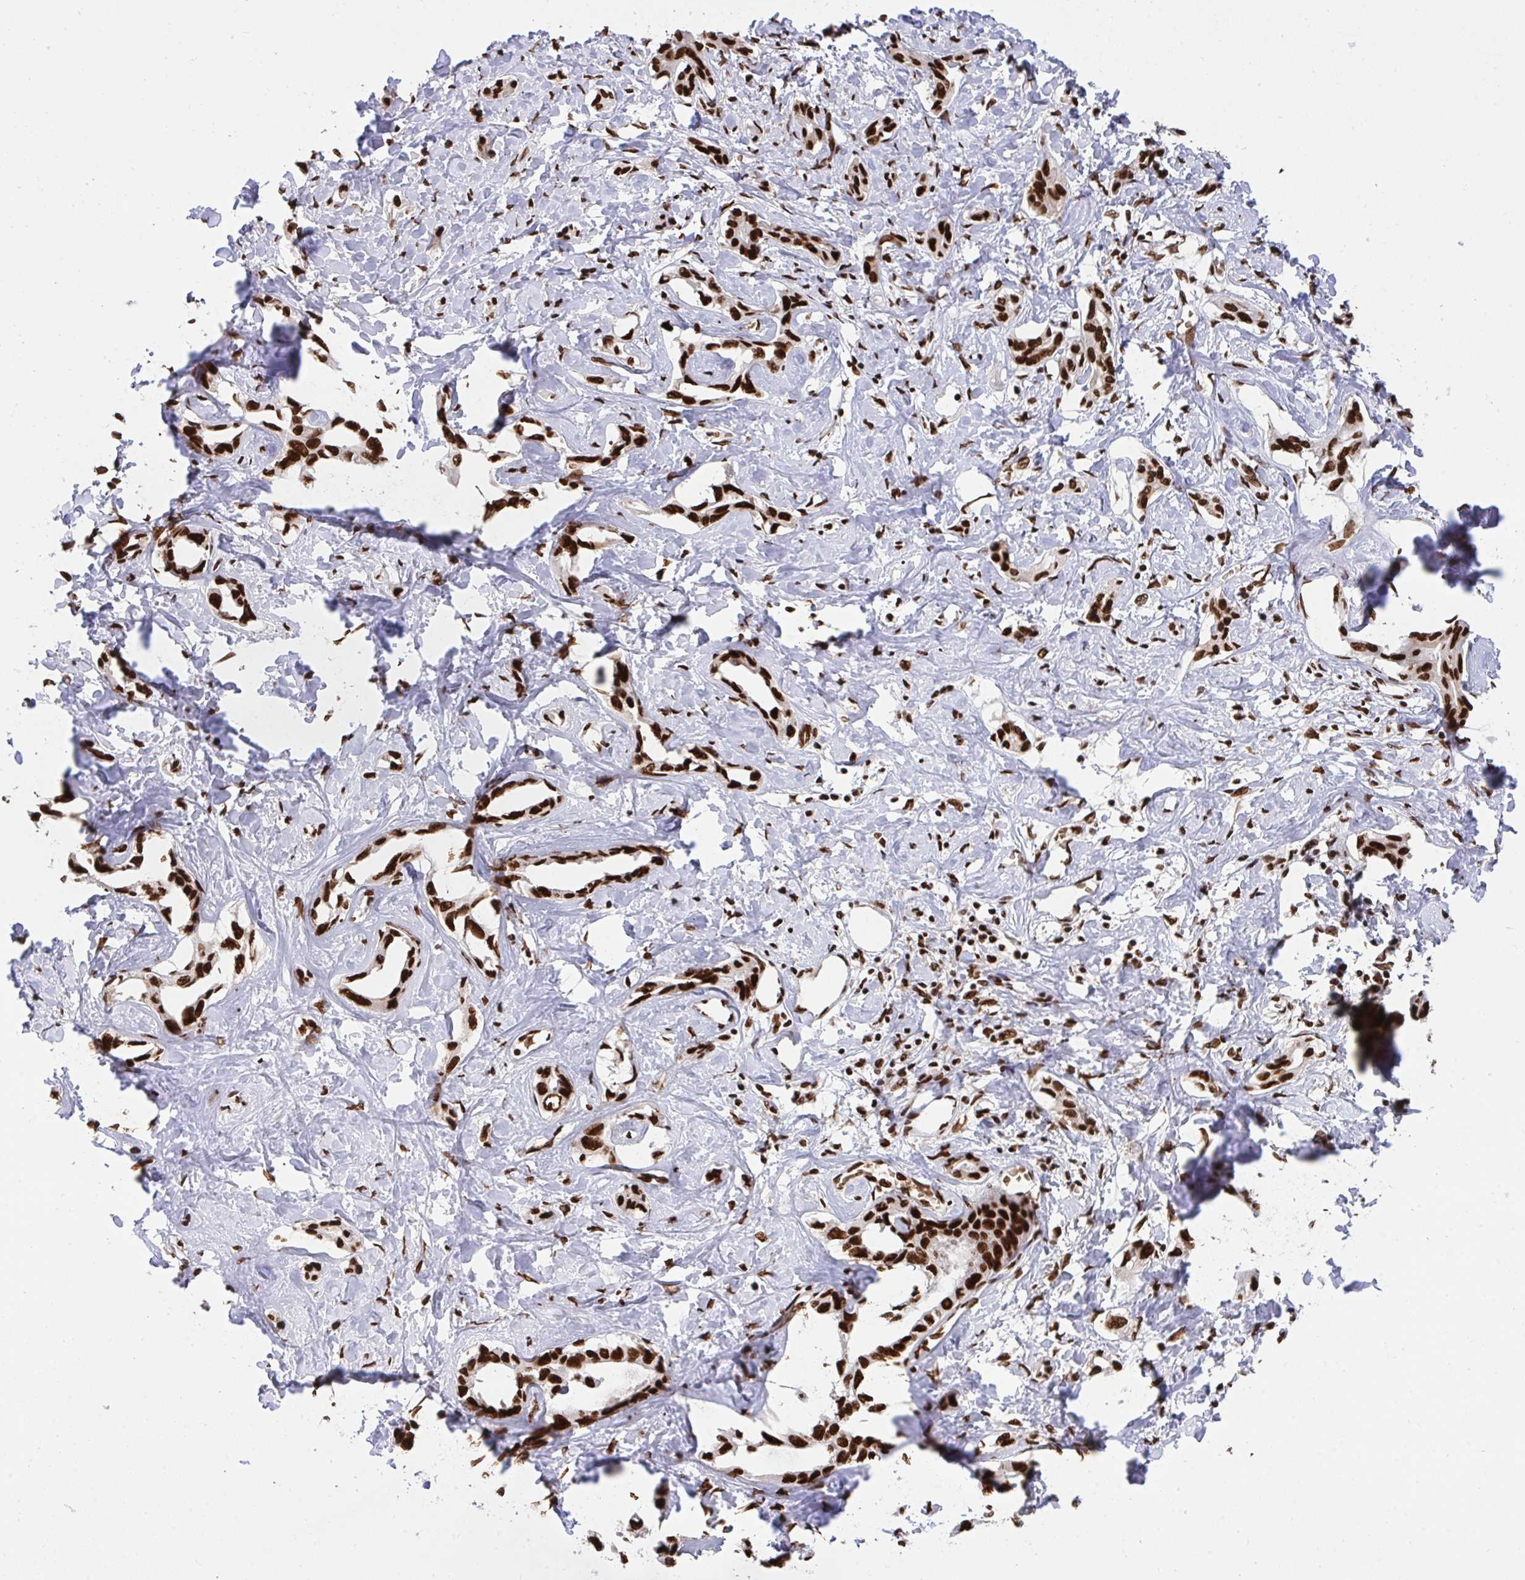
{"staining": {"intensity": "strong", "quantity": ">75%", "location": "nuclear"}, "tissue": "liver cancer", "cell_type": "Tumor cells", "image_type": "cancer", "snomed": [{"axis": "morphology", "description": "Cholangiocarcinoma"}, {"axis": "topography", "description": "Liver"}], "caption": "Immunohistochemical staining of liver cholangiocarcinoma reveals strong nuclear protein positivity in about >75% of tumor cells. (DAB = brown stain, brightfield microscopy at high magnification).", "gene": "HNRNPL", "patient": {"sex": "male", "age": 59}}